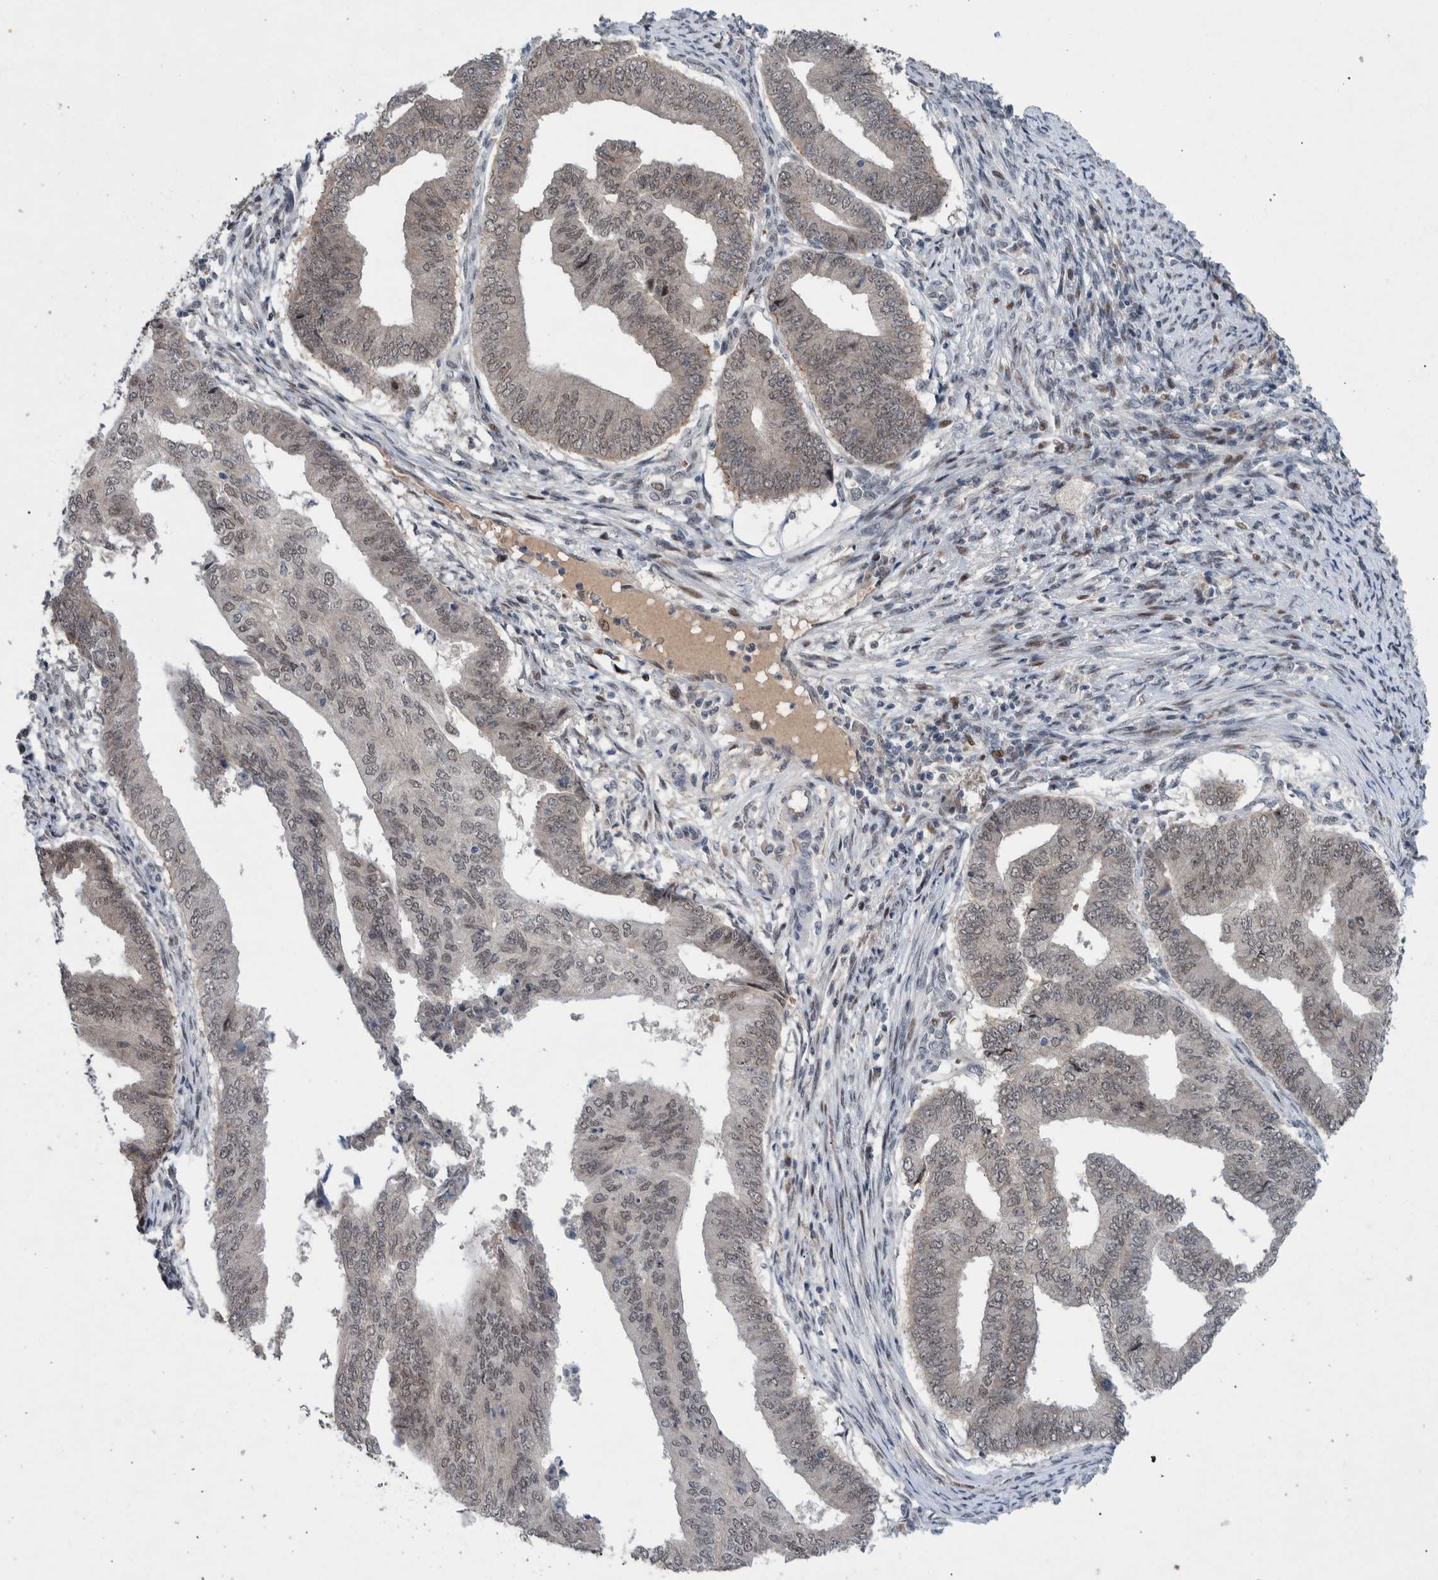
{"staining": {"intensity": "weak", "quantity": ">75%", "location": "nuclear"}, "tissue": "endometrial cancer", "cell_type": "Tumor cells", "image_type": "cancer", "snomed": [{"axis": "morphology", "description": "Polyp, NOS"}, {"axis": "morphology", "description": "Adenocarcinoma, NOS"}, {"axis": "morphology", "description": "Adenoma, NOS"}, {"axis": "topography", "description": "Endometrium"}], "caption": "Brown immunohistochemical staining in human endometrial cancer demonstrates weak nuclear staining in approximately >75% of tumor cells.", "gene": "ESRP1", "patient": {"sex": "female", "age": 79}}